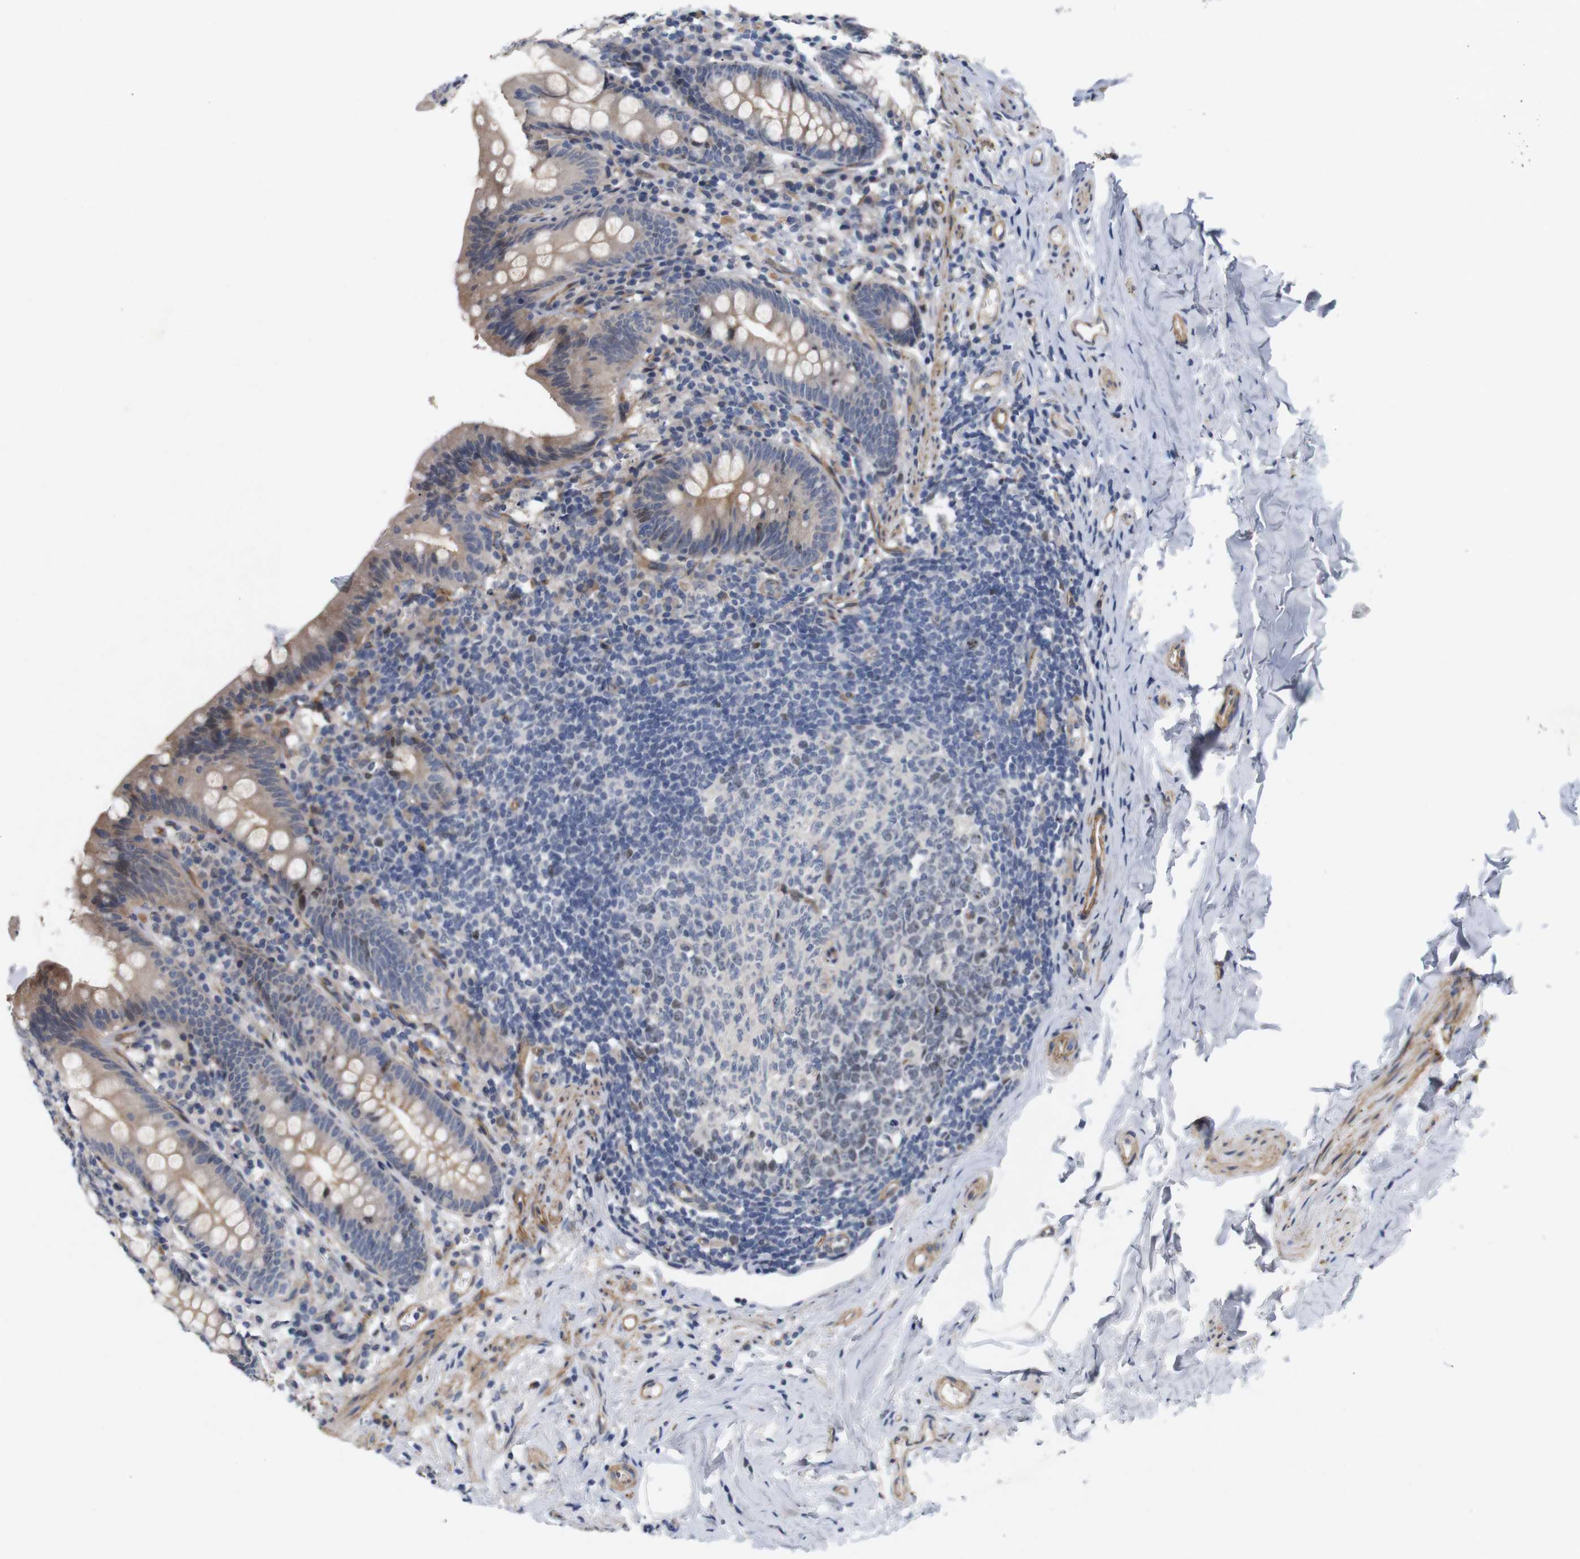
{"staining": {"intensity": "moderate", "quantity": ">75%", "location": "cytoplasmic/membranous"}, "tissue": "appendix", "cell_type": "Glandular cells", "image_type": "normal", "snomed": [{"axis": "morphology", "description": "Normal tissue, NOS"}, {"axis": "topography", "description": "Appendix"}], "caption": "DAB immunohistochemical staining of benign human appendix shows moderate cytoplasmic/membranous protein positivity in about >75% of glandular cells. Nuclei are stained in blue.", "gene": "CYB561", "patient": {"sex": "male", "age": 52}}